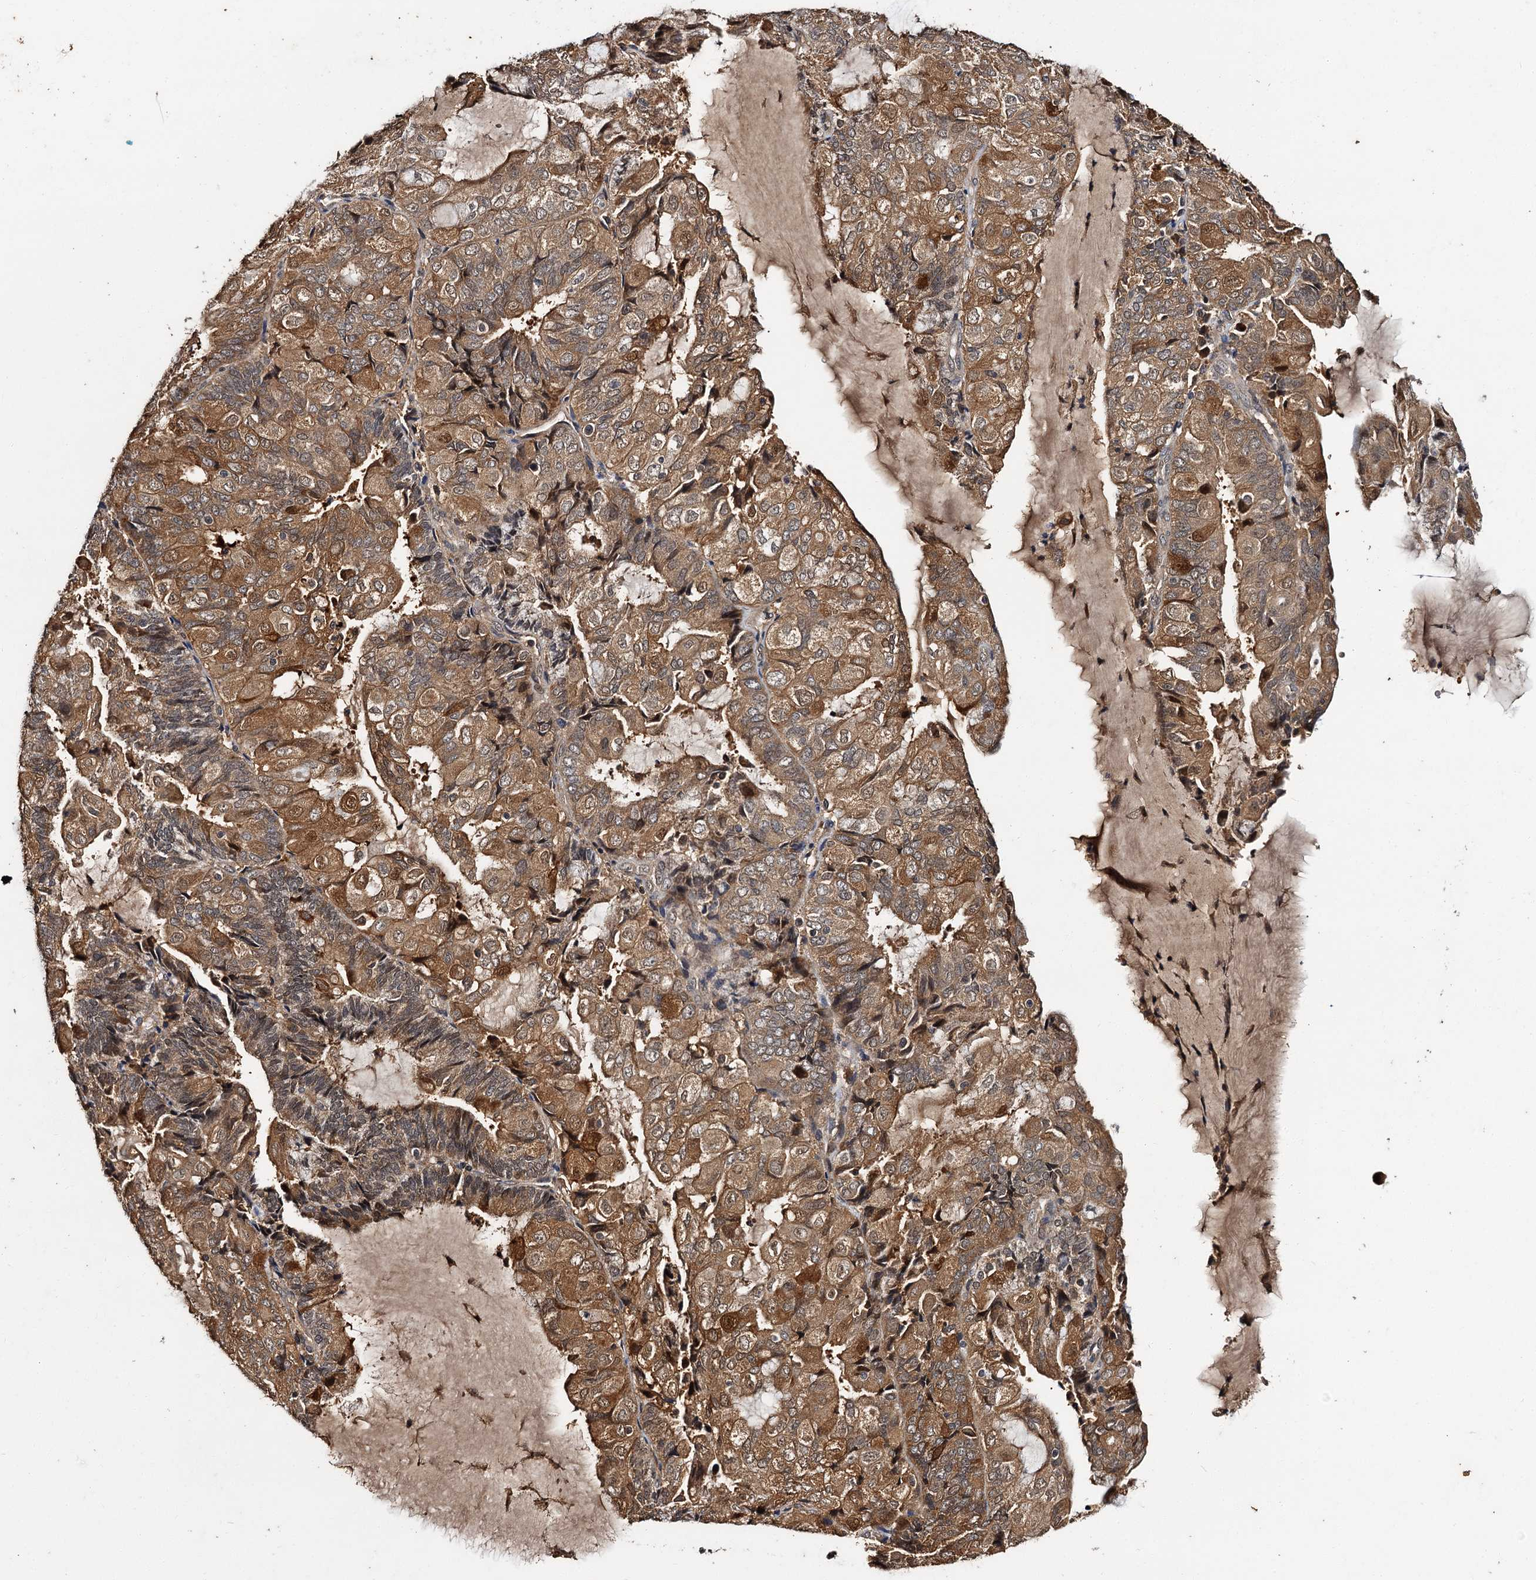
{"staining": {"intensity": "moderate", "quantity": ">75%", "location": "cytoplasmic/membranous"}, "tissue": "endometrial cancer", "cell_type": "Tumor cells", "image_type": "cancer", "snomed": [{"axis": "morphology", "description": "Adenocarcinoma, NOS"}, {"axis": "topography", "description": "Endometrium"}], "caption": "Moderate cytoplasmic/membranous staining is identified in approximately >75% of tumor cells in endometrial adenocarcinoma. Nuclei are stained in blue.", "gene": "SLC46A3", "patient": {"sex": "female", "age": 81}}